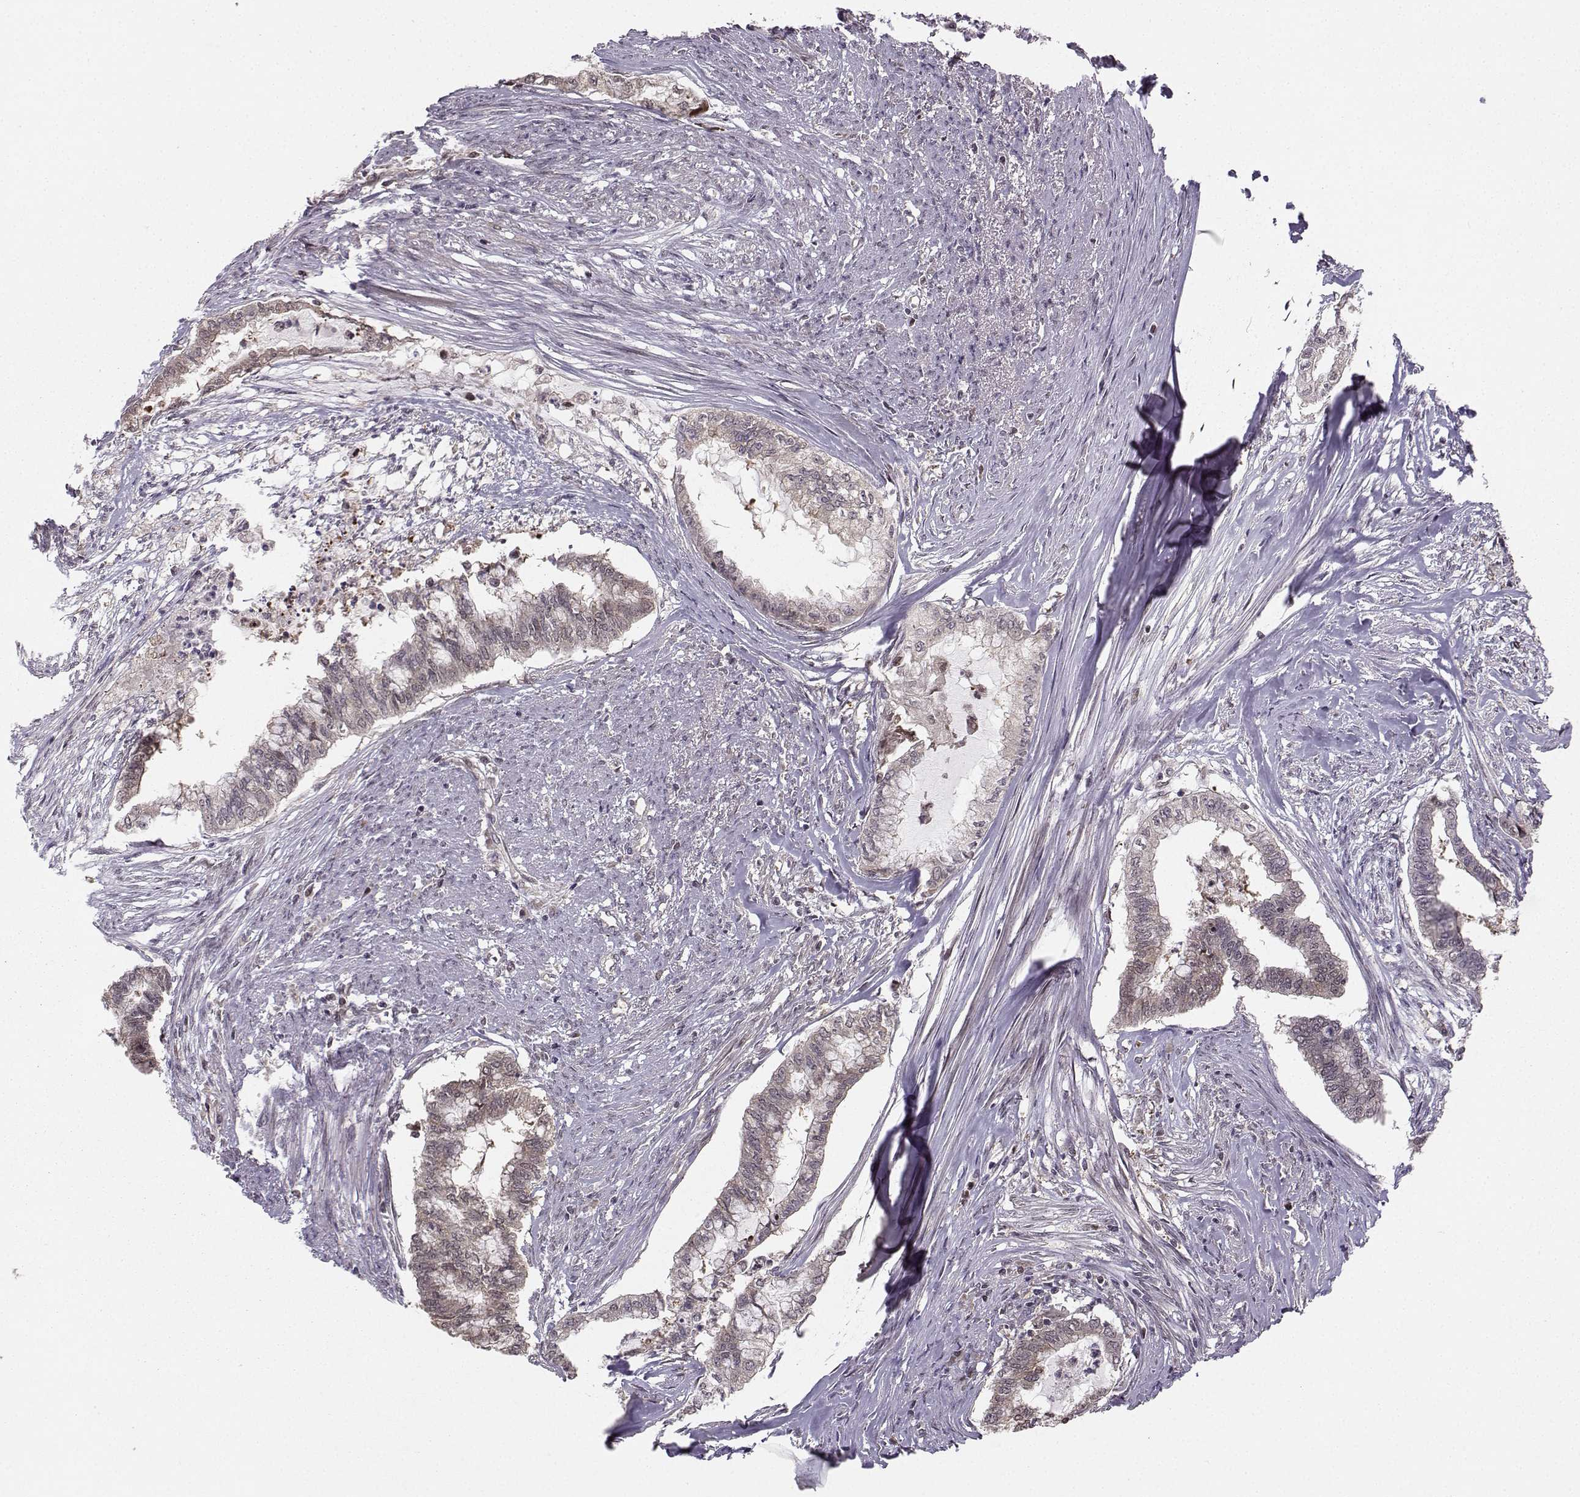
{"staining": {"intensity": "negative", "quantity": "none", "location": "none"}, "tissue": "endometrial cancer", "cell_type": "Tumor cells", "image_type": "cancer", "snomed": [{"axis": "morphology", "description": "Adenocarcinoma, NOS"}, {"axis": "topography", "description": "Endometrium"}], "caption": "An IHC image of endometrial adenocarcinoma is shown. There is no staining in tumor cells of endometrial adenocarcinoma.", "gene": "PKP2", "patient": {"sex": "female", "age": 79}}